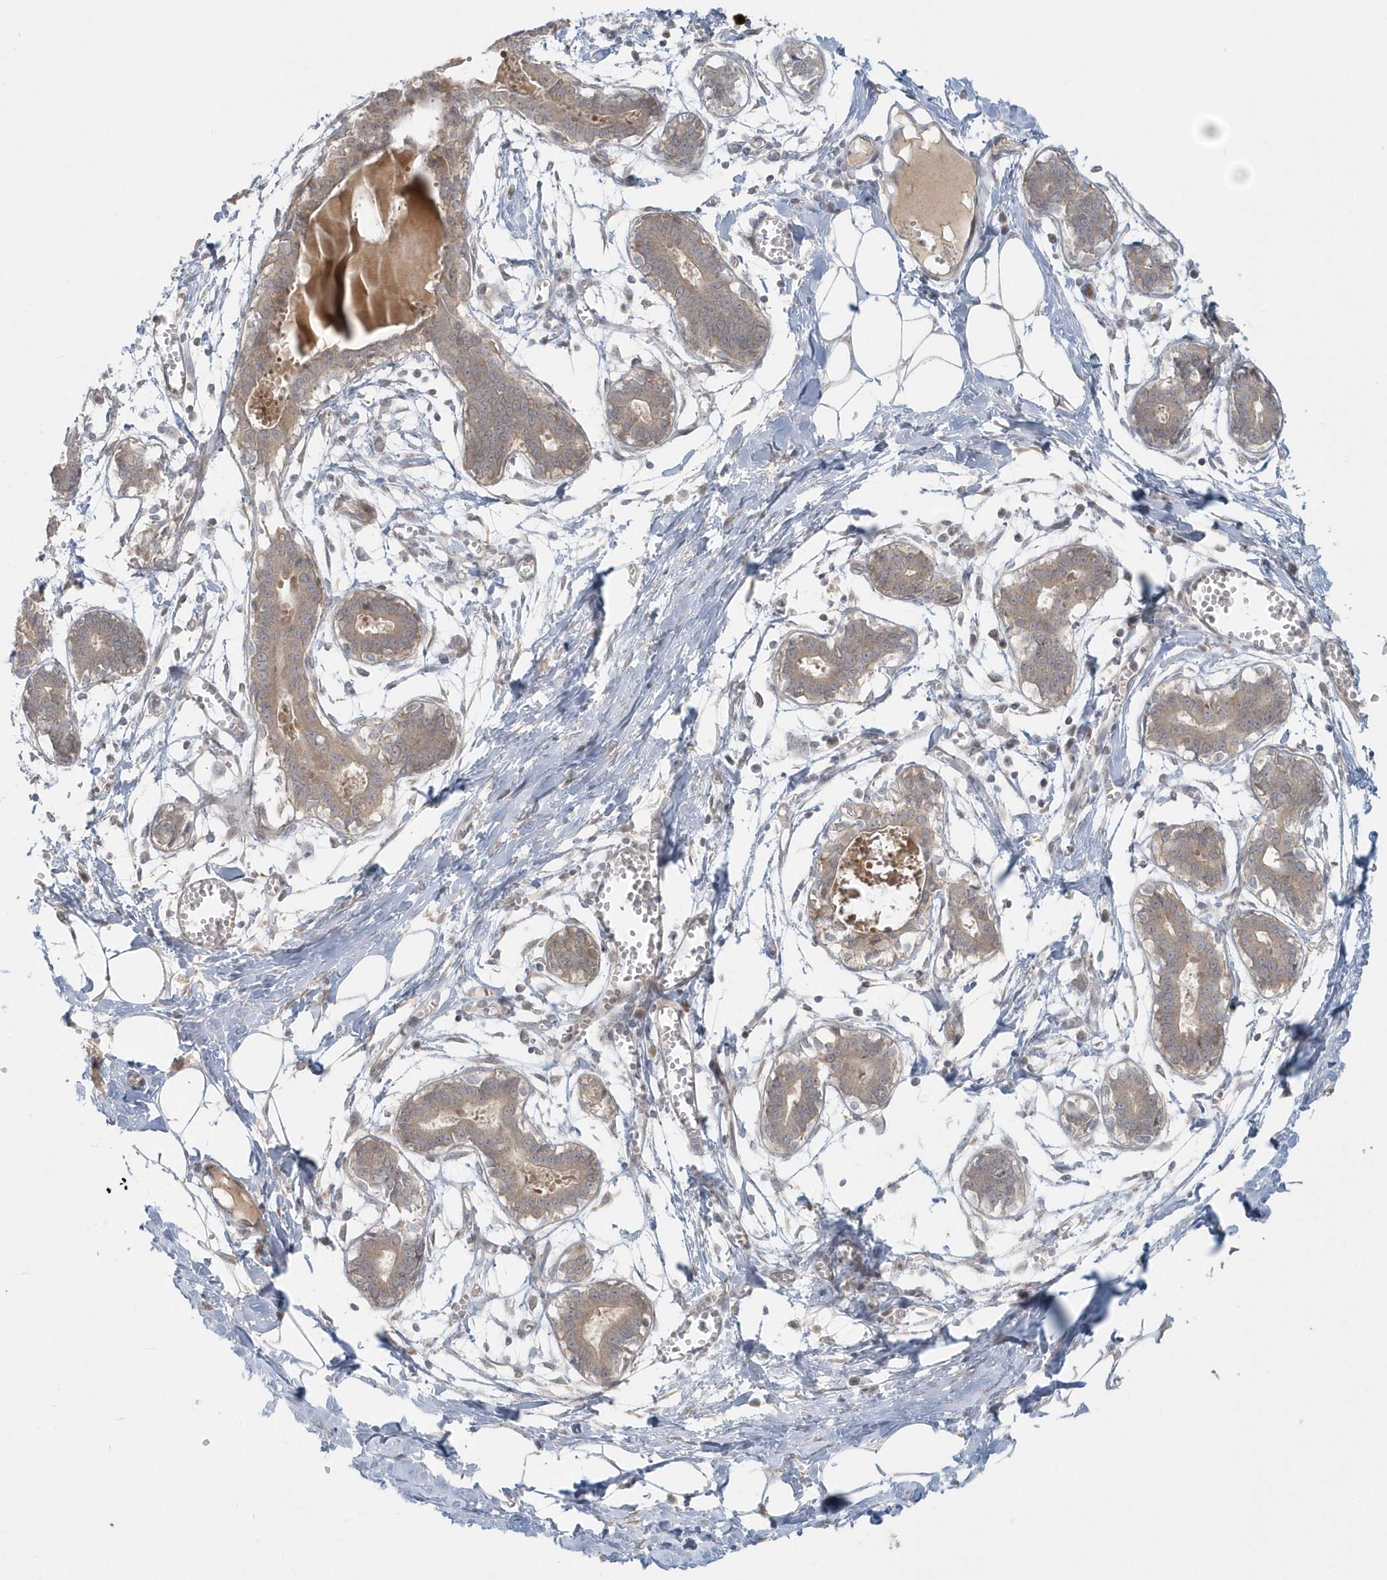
{"staining": {"intensity": "negative", "quantity": "none", "location": "none"}, "tissue": "breast", "cell_type": "Adipocytes", "image_type": "normal", "snomed": [{"axis": "morphology", "description": "Normal tissue, NOS"}, {"axis": "topography", "description": "Breast"}], "caption": "High power microscopy image of an immunohistochemistry micrograph of unremarkable breast, revealing no significant staining in adipocytes.", "gene": "BLTP3A", "patient": {"sex": "female", "age": 27}}